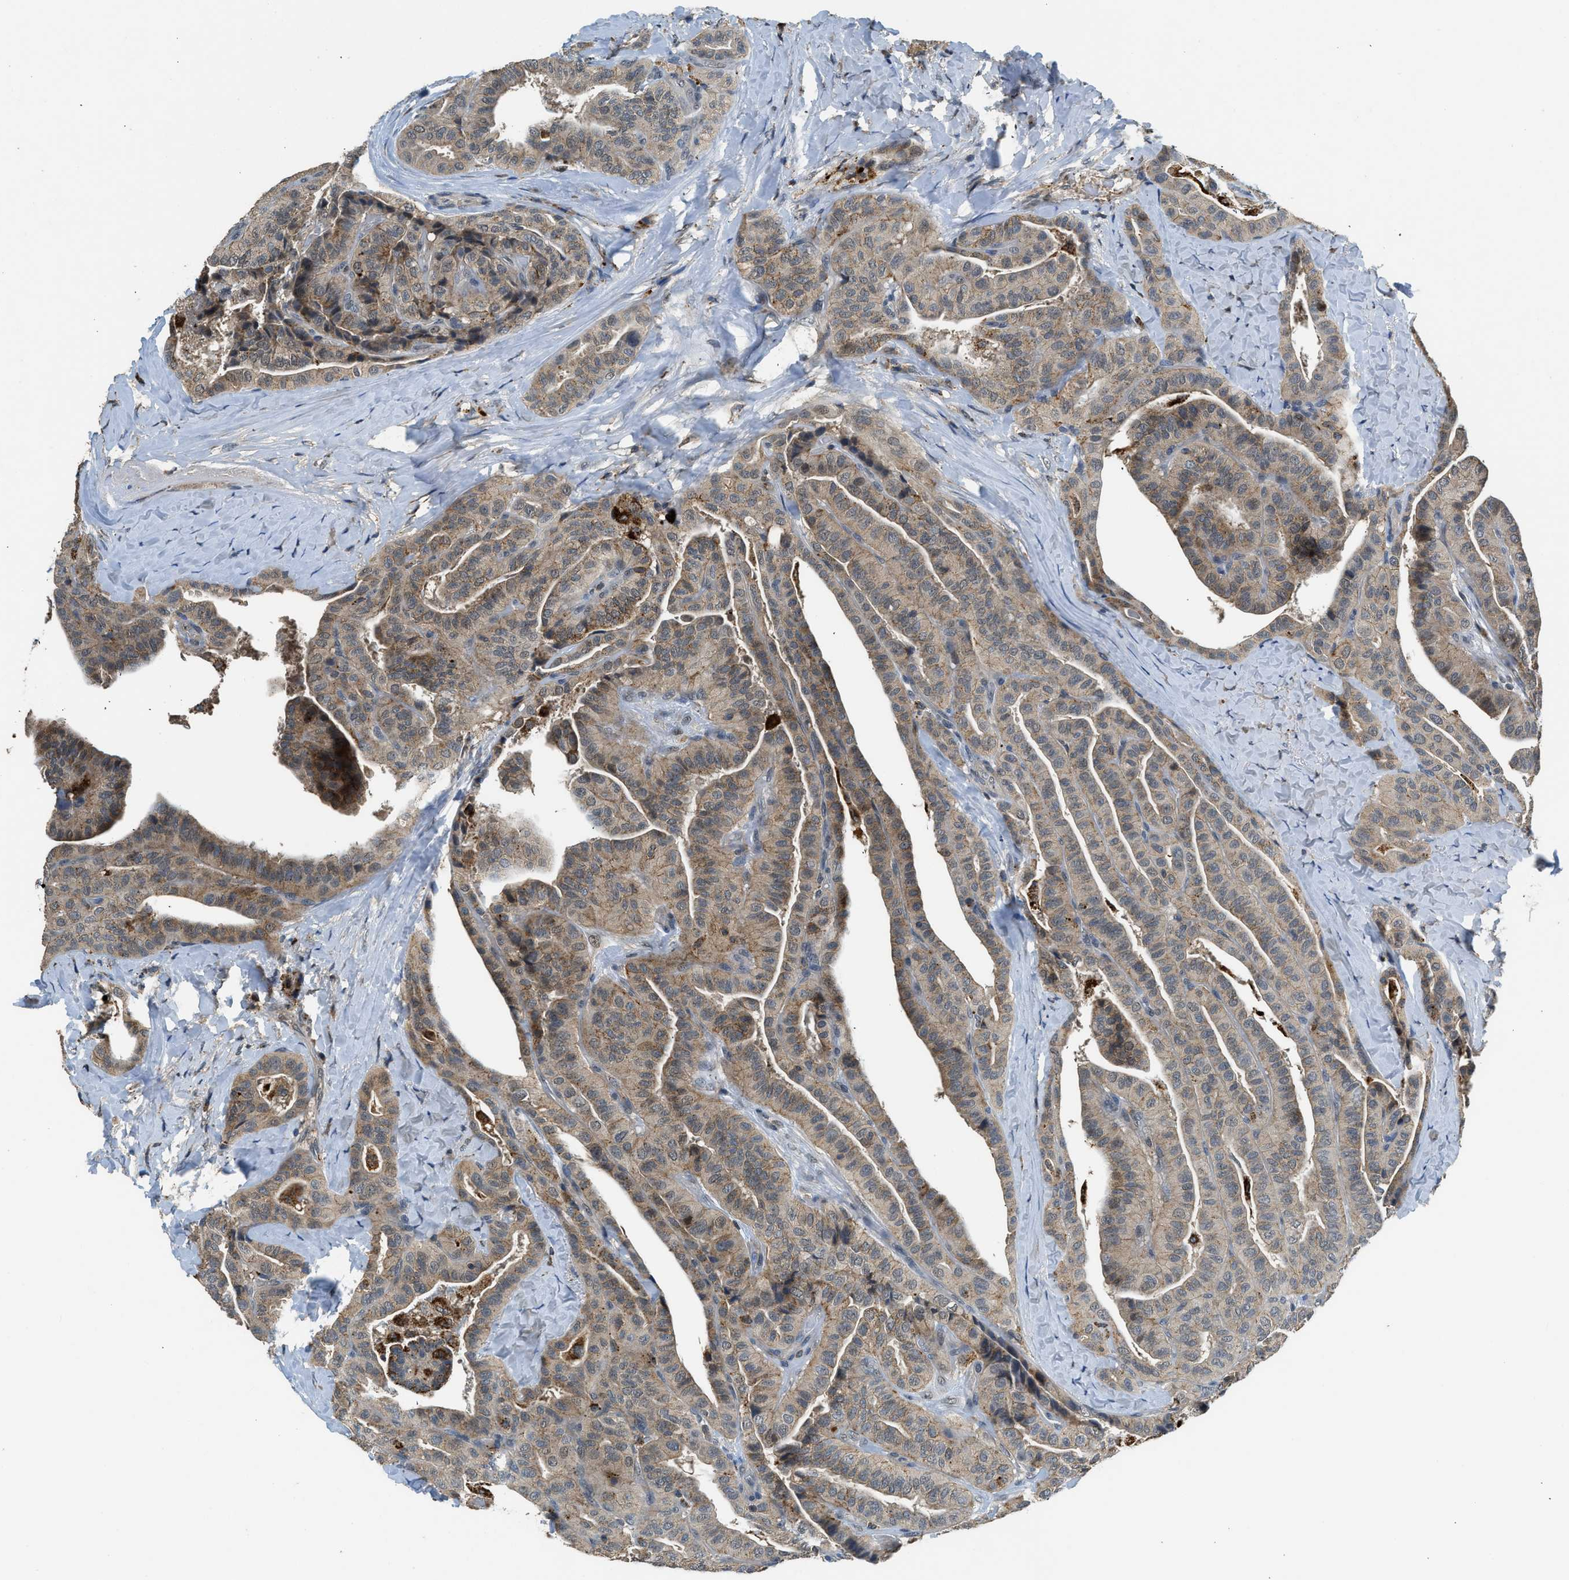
{"staining": {"intensity": "weak", "quantity": ">75%", "location": "cytoplasmic/membranous"}, "tissue": "thyroid cancer", "cell_type": "Tumor cells", "image_type": "cancer", "snomed": [{"axis": "morphology", "description": "Papillary adenocarcinoma, NOS"}, {"axis": "topography", "description": "Thyroid gland"}], "caption": "The micrograph exhibits immunohistochemical staining of thyroid cancer (papillary adenocarcinoma). There is weak cytoplasmic/membranous expression is seen in approximately >75% of tumor cells.", "gene": "SLC15A4", "patient": {"sex": "male", "age": 77}}